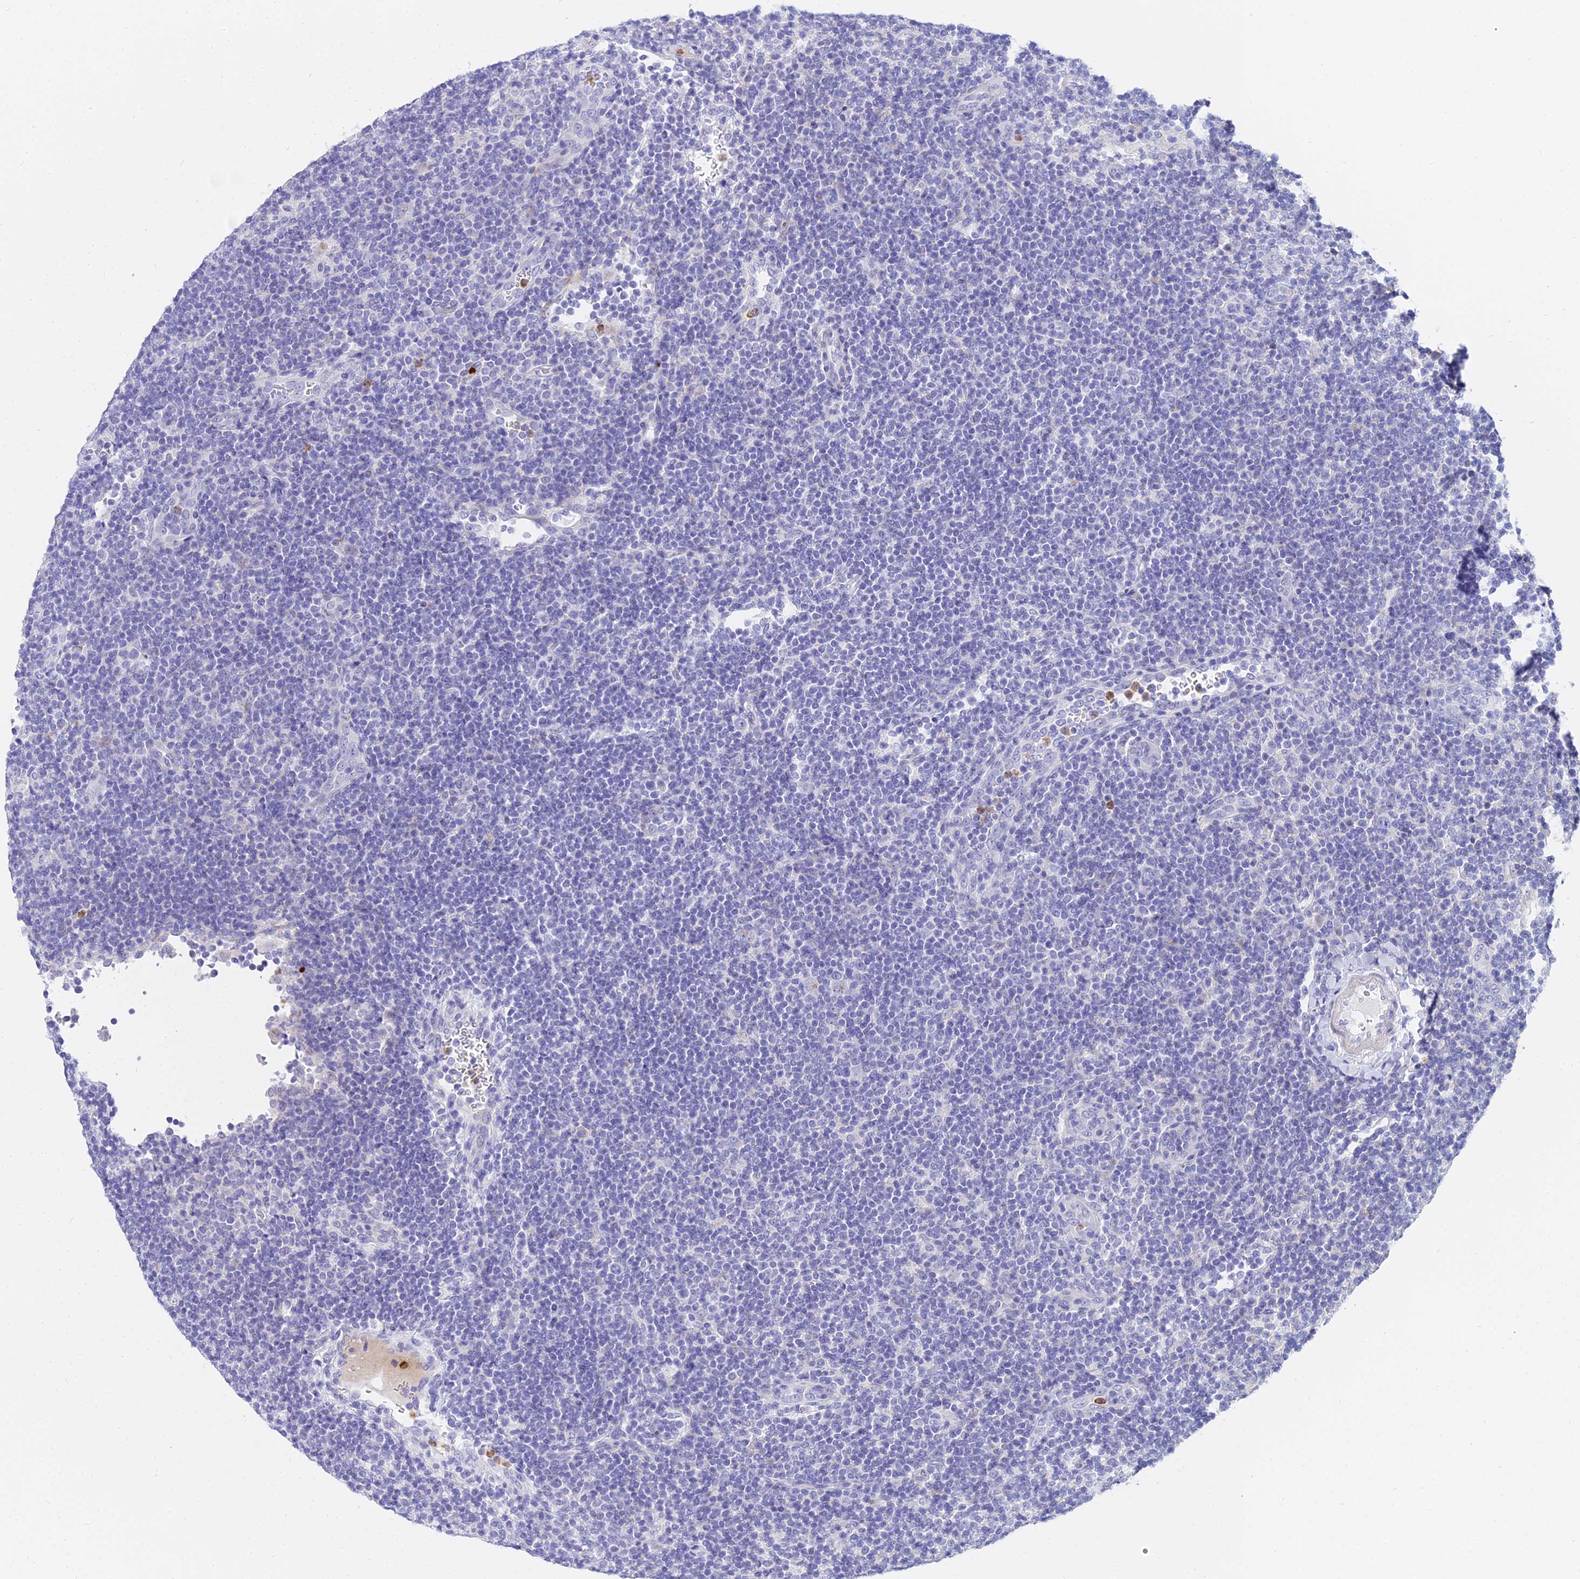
{"staining": {"intensity": "negative", "quantity": "none", "location": "none"}, "tissue": "lymphoma", "cell_type": "Tumor cells", "image_type": "cancer", "snomed": [{"axis": "morphology", "description": "Hodgkin's disease, NOS"}, {"axis": "topography", "description": "Lymph node"}], "caption": "Lymphoma was stained to show a protein in brown. There is no significant staining in tumor cells.", "gene": "VWC2L", "patient": {"sex": "female", "age": 57}}